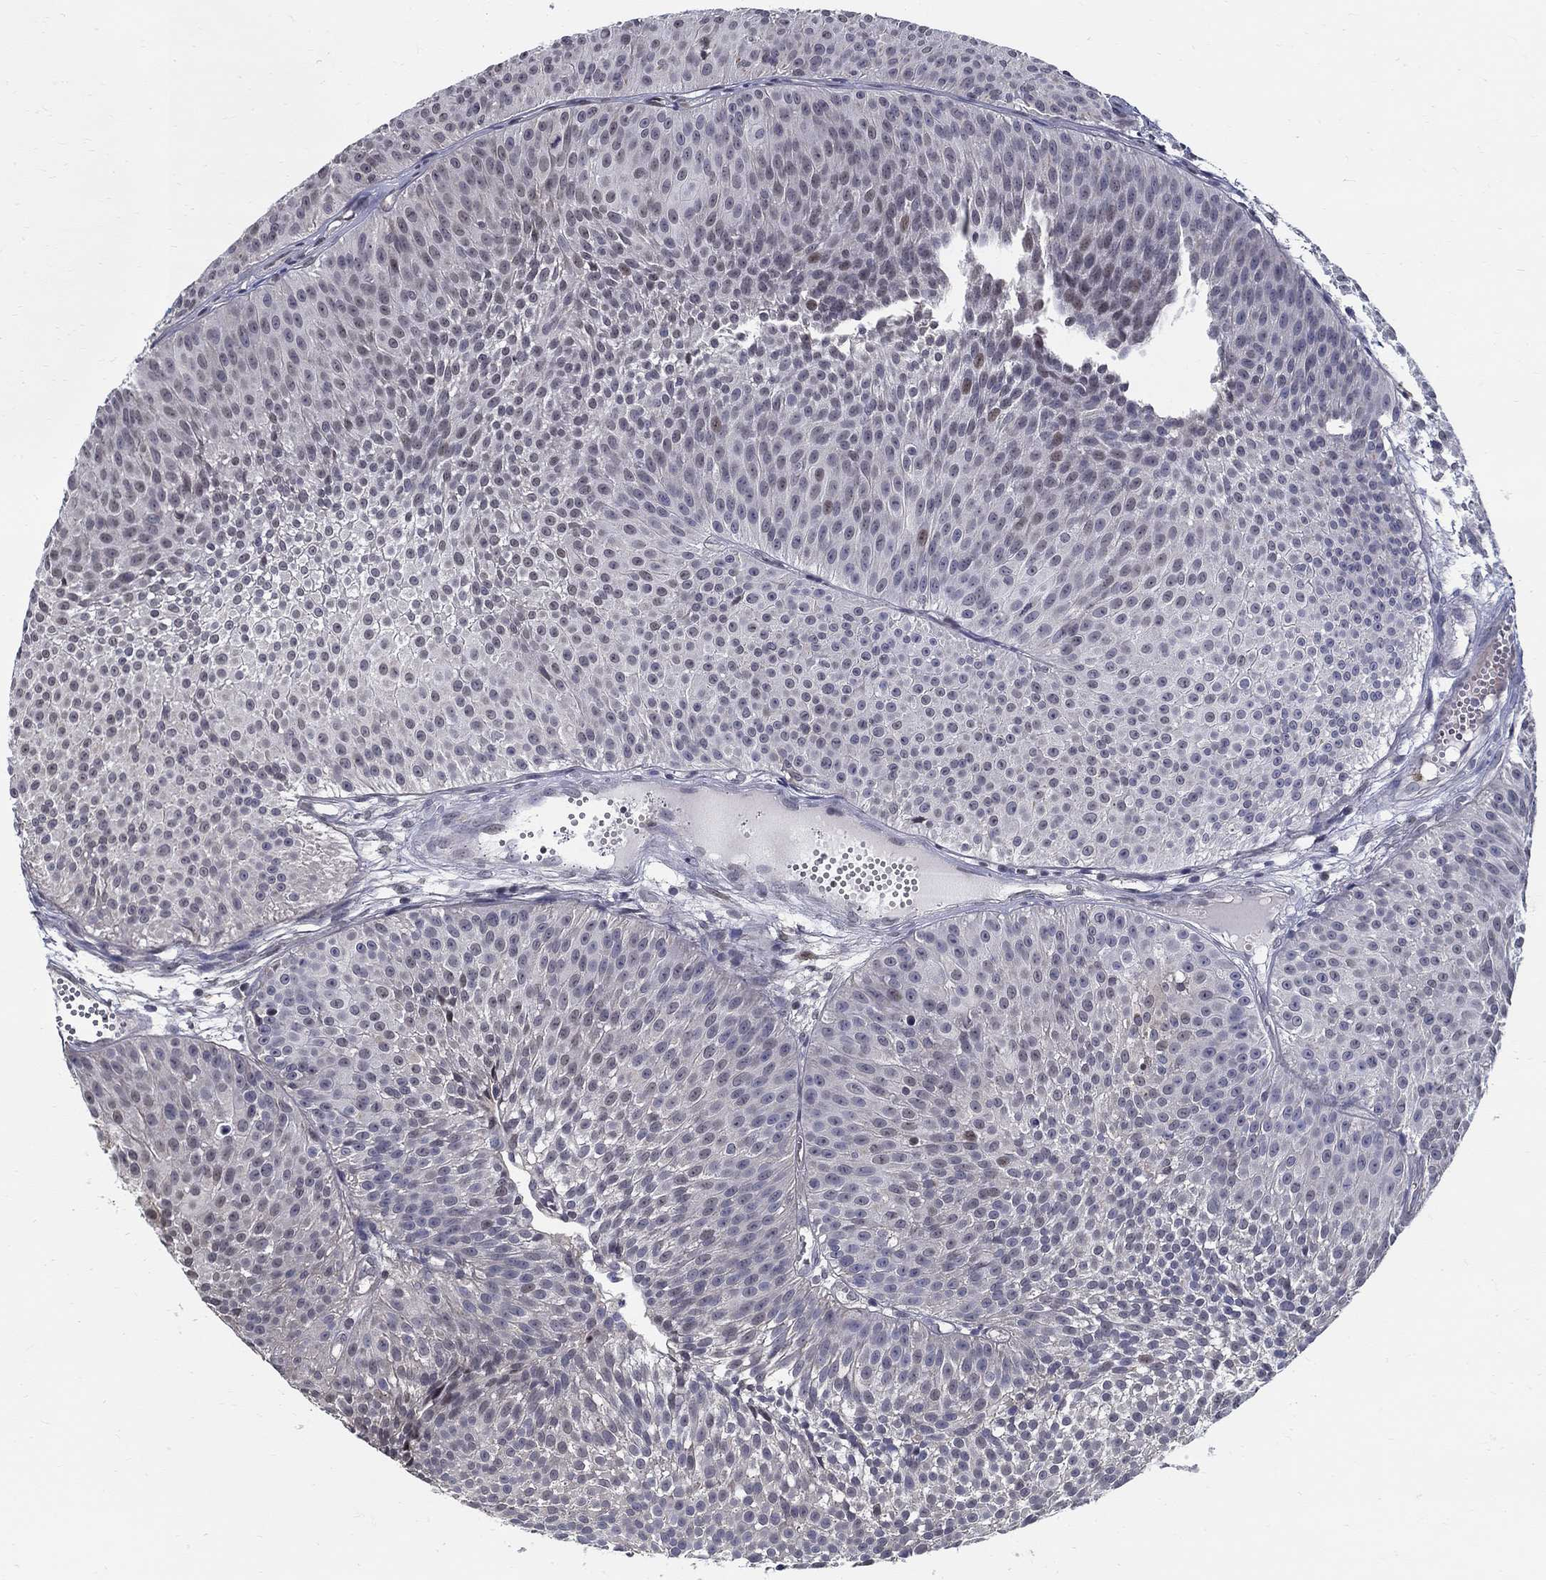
{"staining": {"intensity": "weak", "quantity": "<25%", "location": "nuclear"}, "tissue": "urothelial cancer", "cell_type": "Tumor cells", "image_type": "cancer", "snomed": [{"axis": "morphology", "description": "Urothelial carcinoma, Low grade"}, {"axis": "topography", "description": "Urinary bladder"}], "caption": "DAB (3,3'-diaminobenzidine) immunohistochemical staining of human urothelial cancer shows no significant positivity in tumor cells.", "gene": "C16orf46", "patient": {"sex": "male", "age": 63}}